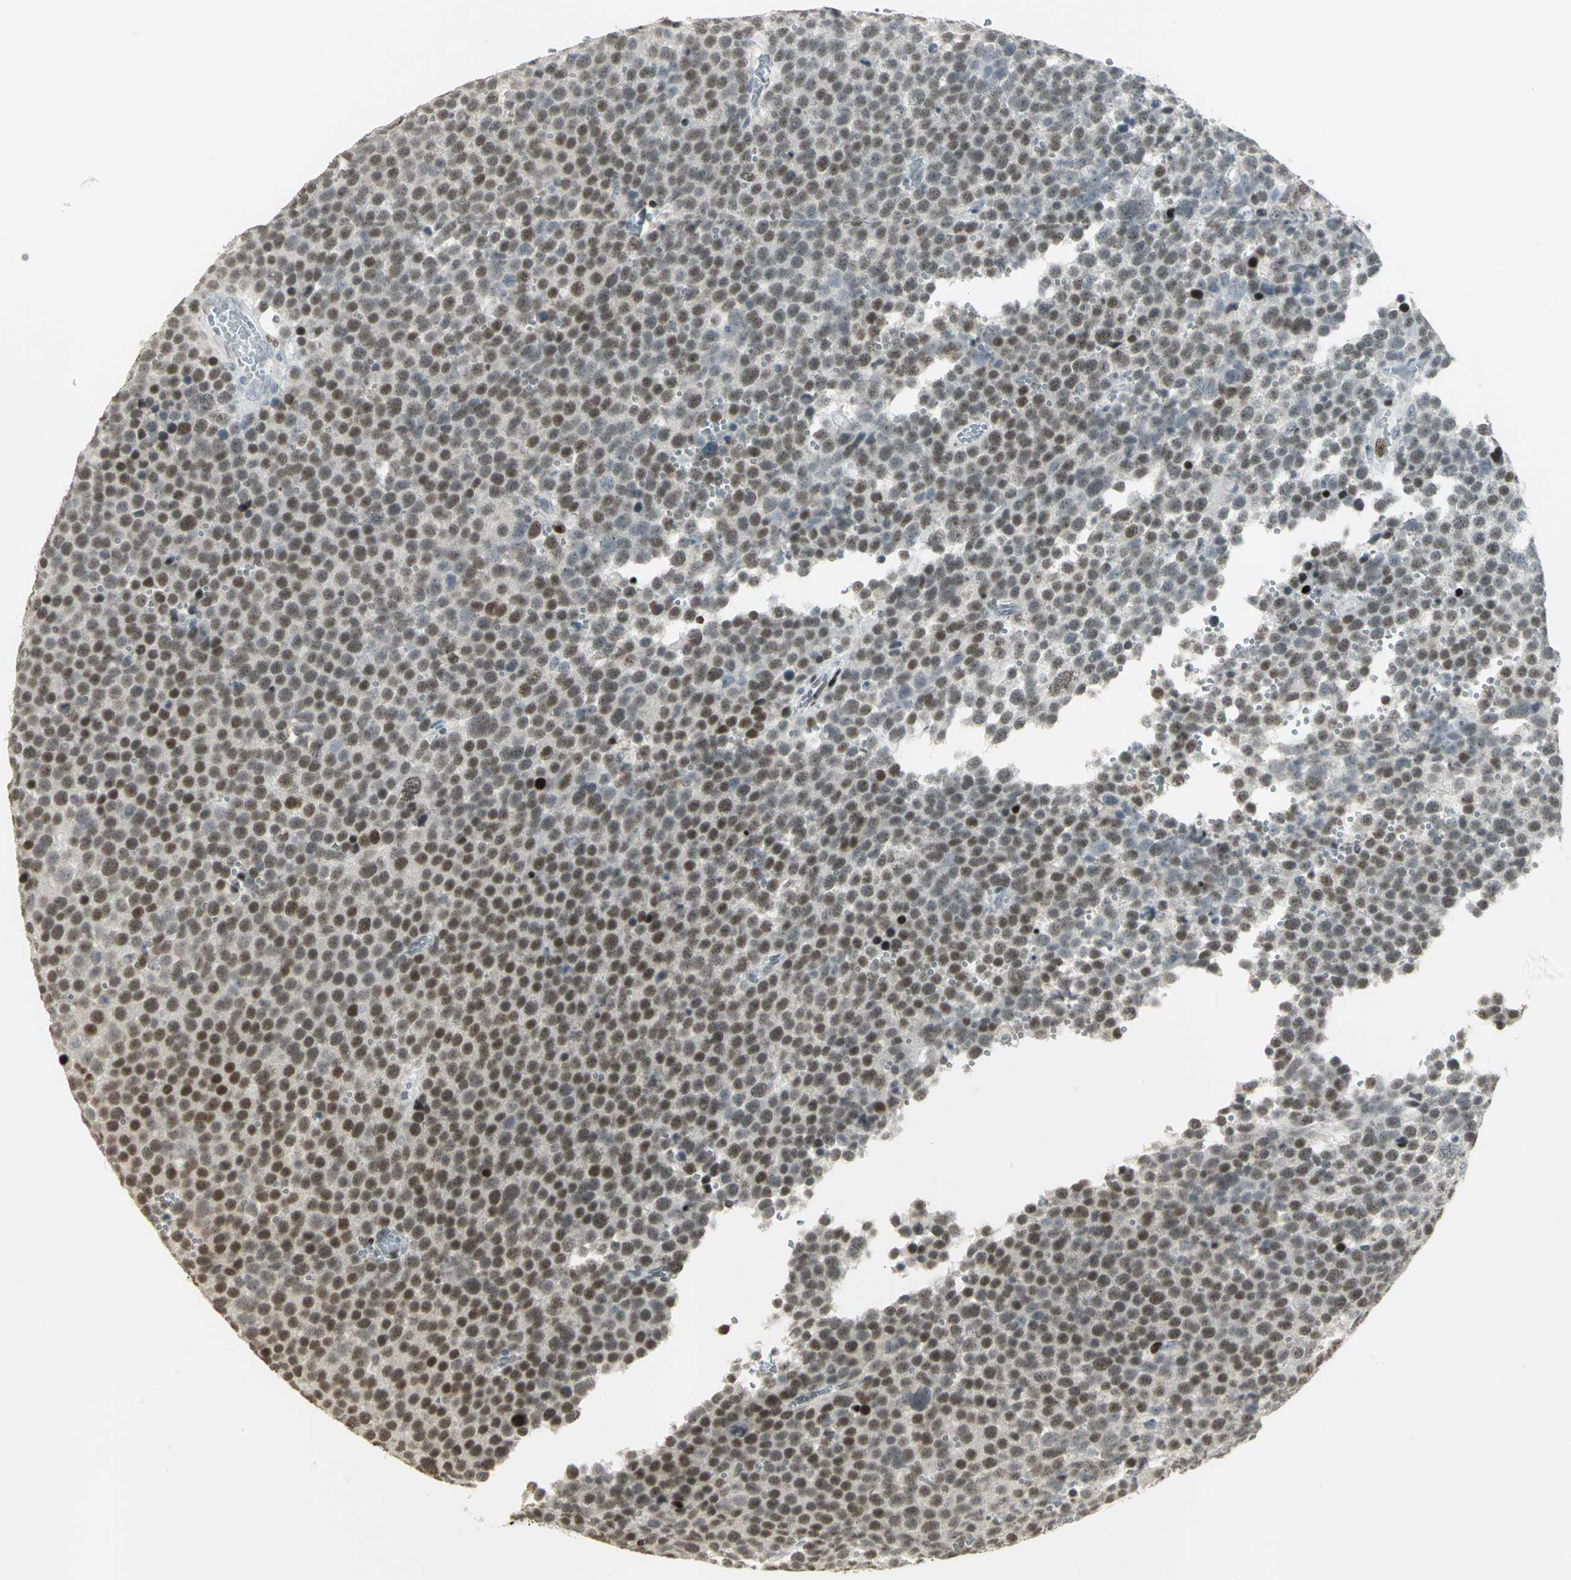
{"staining": {"intensity": "moderate", "quantity": "25%-75%", "location": "nuclear"}, "tissue": "testis cancer", "cell_type": "Tumor cells", "image_type": "cancer", "snomed": [{"axis": "morphology", "description": "Seminoma, NOS"}, {"axis": "topography", "description": "Testis"}], "caption": "Testis cancer stained for a protein (brown) demonstrates moderate nuclear positive positivity in about 25%-75% of tumor cells.", "gene": "KDM1A", "patient": {"sex": "male", "age": 71}}